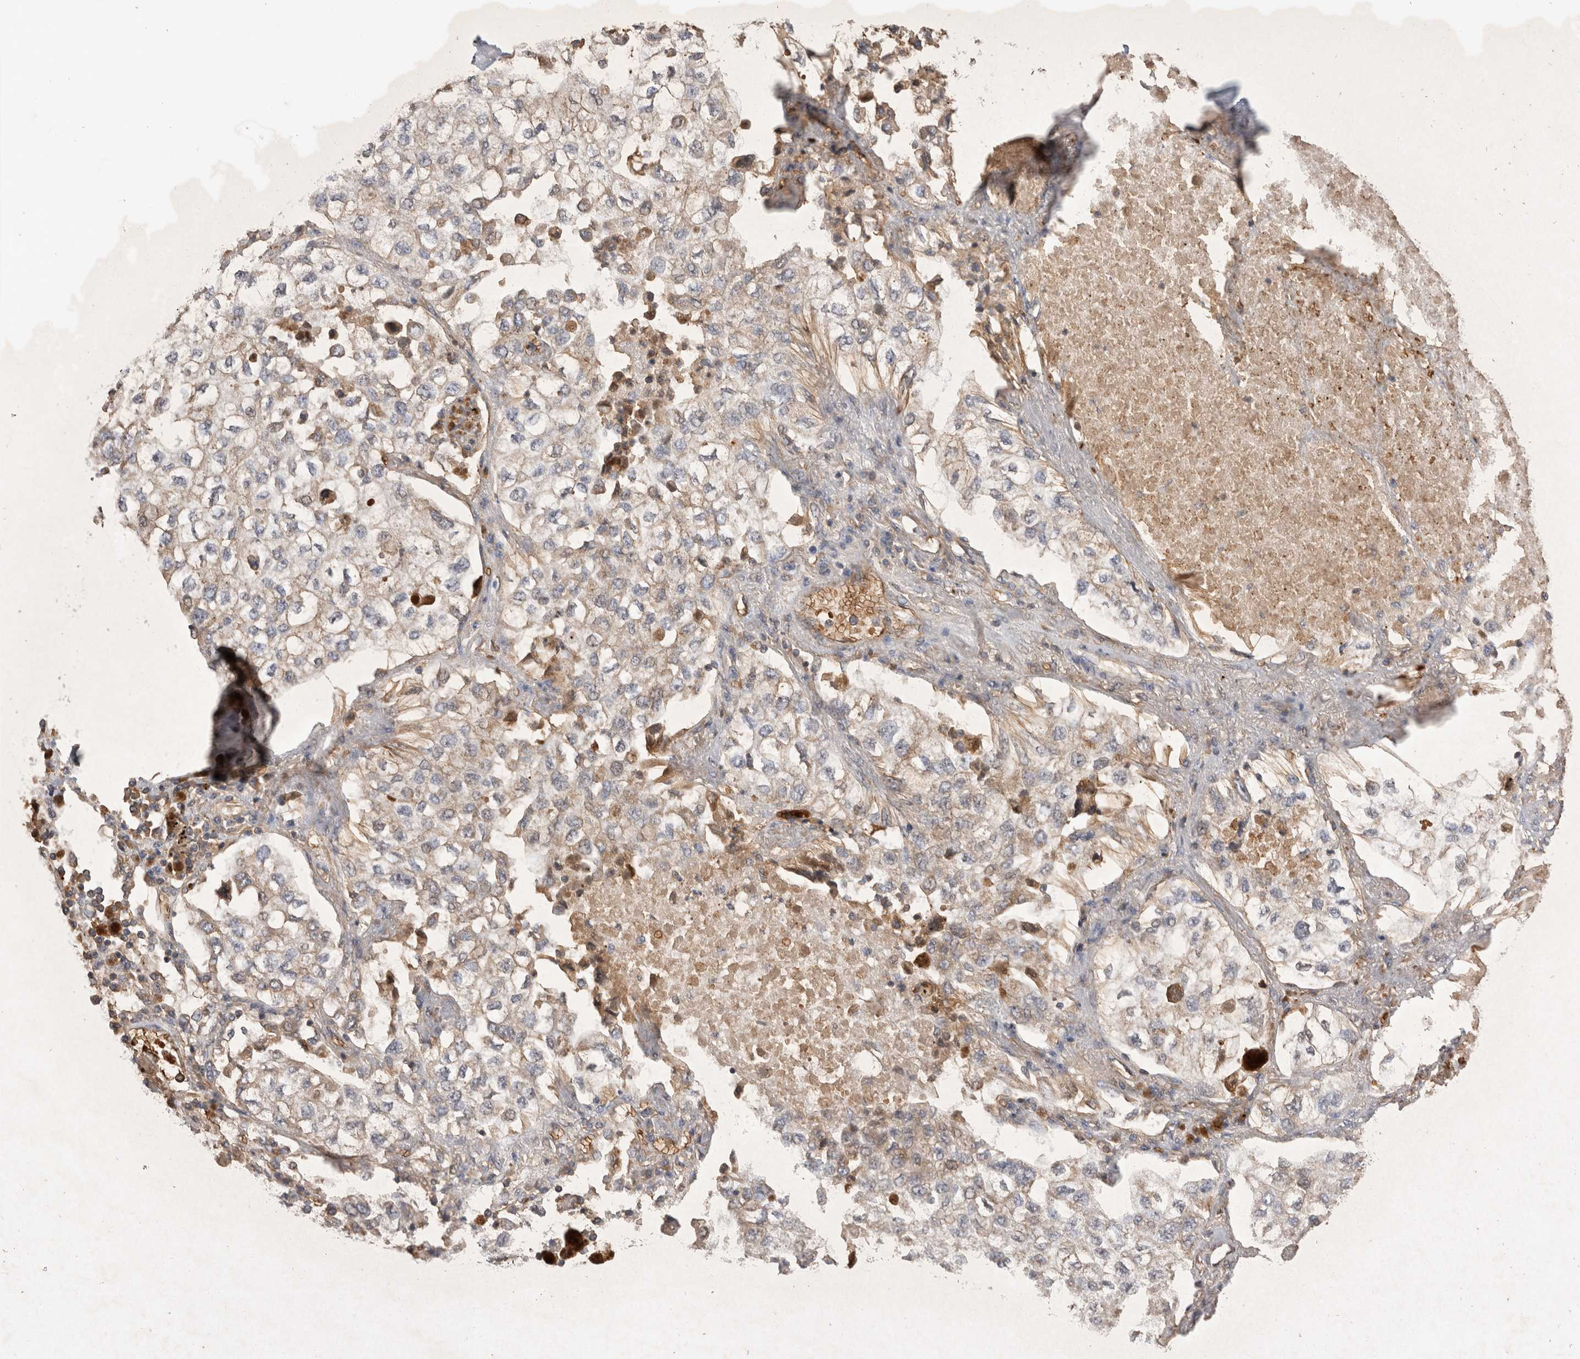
{"staining": {"intensity": "weak", "quantity": "25%-75%", "location": "cytoplasmic/membranous"}, "tissue": "lung cancer", "cell_type": "Tumor cells", "image_type": "cancer", "snomed": [{"axis": "morphology", "description": "Adenocarcinoma, NOS"}, {"axis": "topography", "description": "Lung"}], "caption": "DAB (3,3'-diaminobenzidine) immunohistochemical staining of lung cancer (adenocarcinoma) exhibits weak cytoplasmic/membranous protein staining in about 25%-75% of tumor cells.", "gene": "FAM221A", "patient": {"sex": "male", "age": 63}}